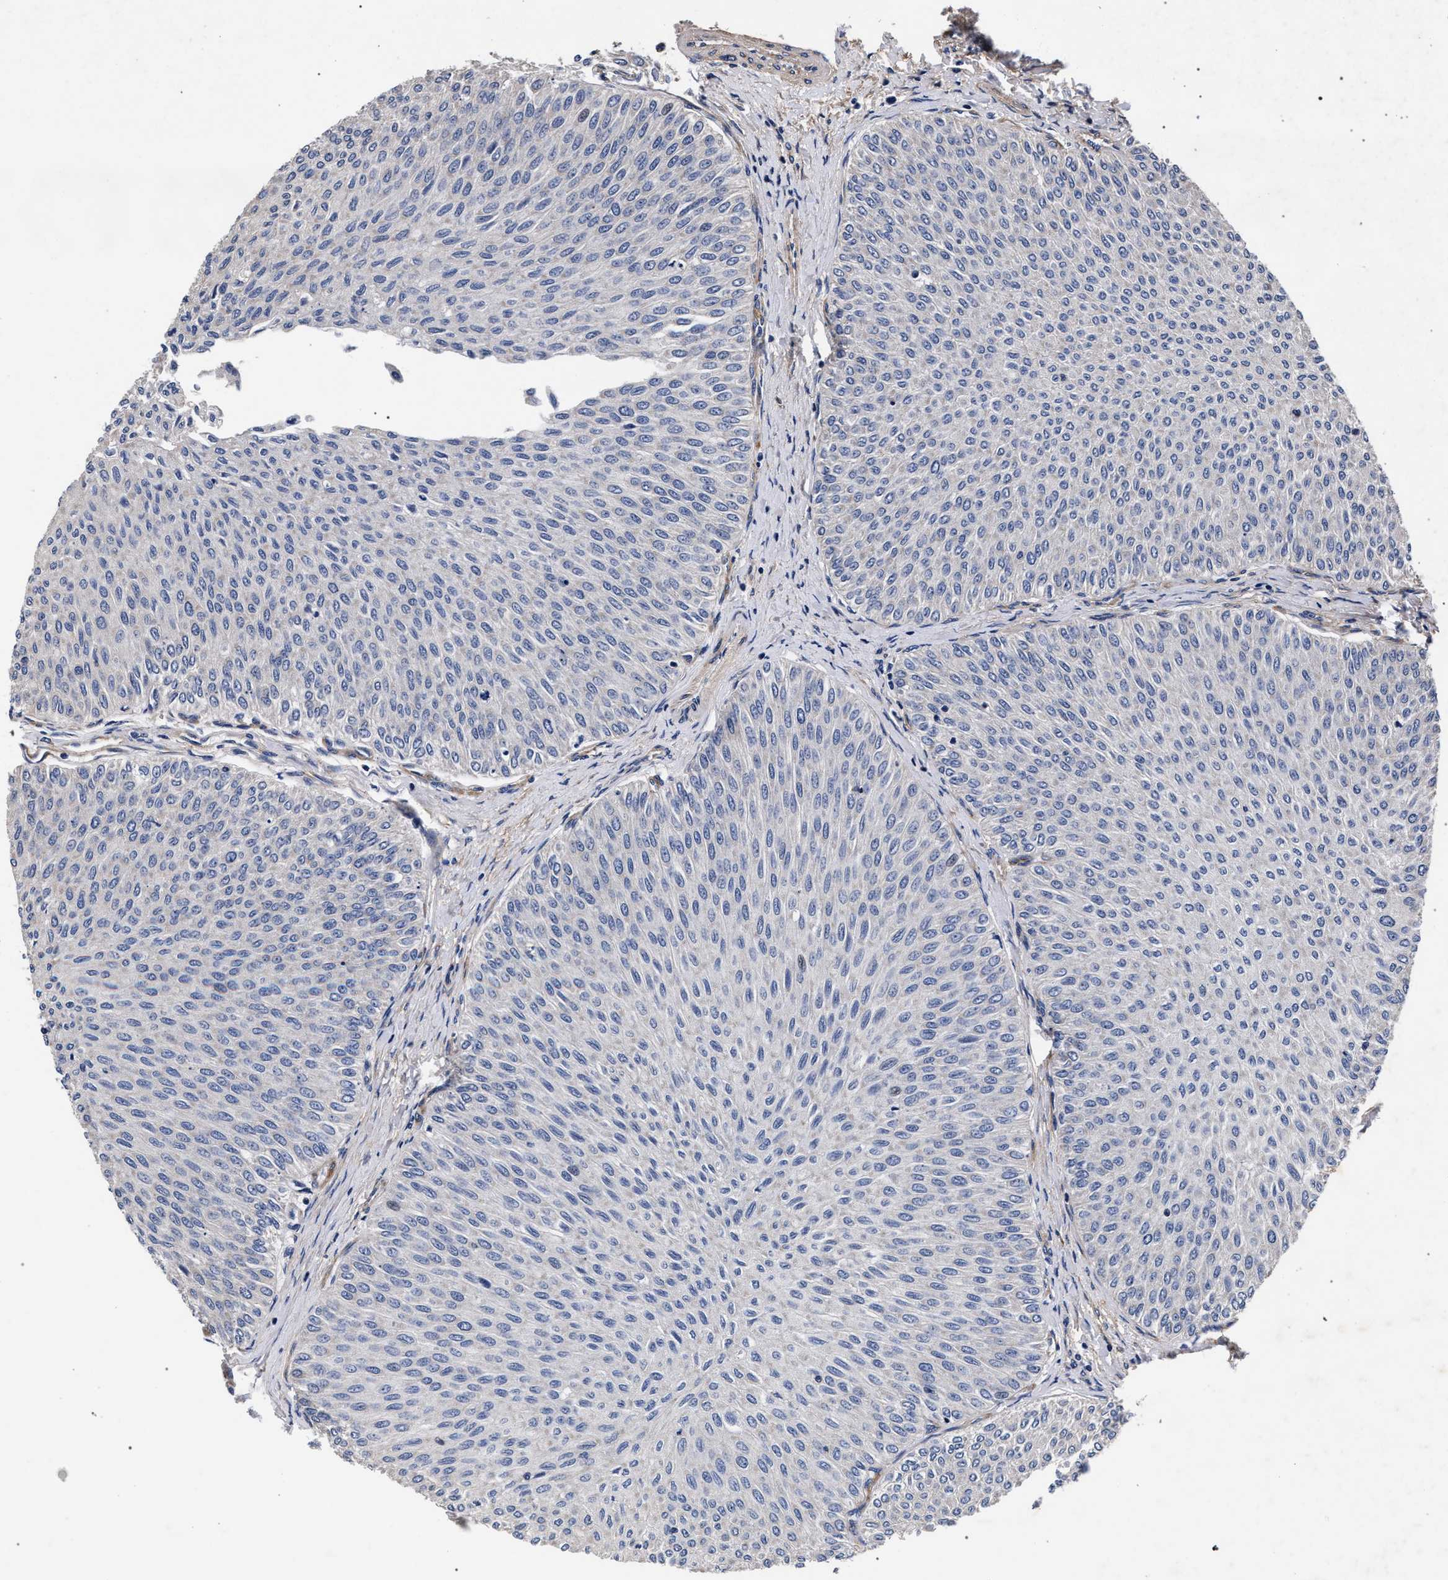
{"staining": {"intensity": "weak", "quantity": "<25%", "location": "cytoplasmic/membranous"}, "tissue": "urothelial cancer", "cell_type": "Tumor cells", "image_type": "cancer", "snomed": [{"axis": "morphology", "description": "Urothelial carcinoma, Low grade"}, {"axis": "topography", "description": "Urinary bladder"}], "caption": "This is an immunohistochemistry micrograph of human urothelial carcinoma (low-grade). There is no expression in tumor cells.", "gene": "CFAP95", "patient": {"sex": "male", "age": 78}}